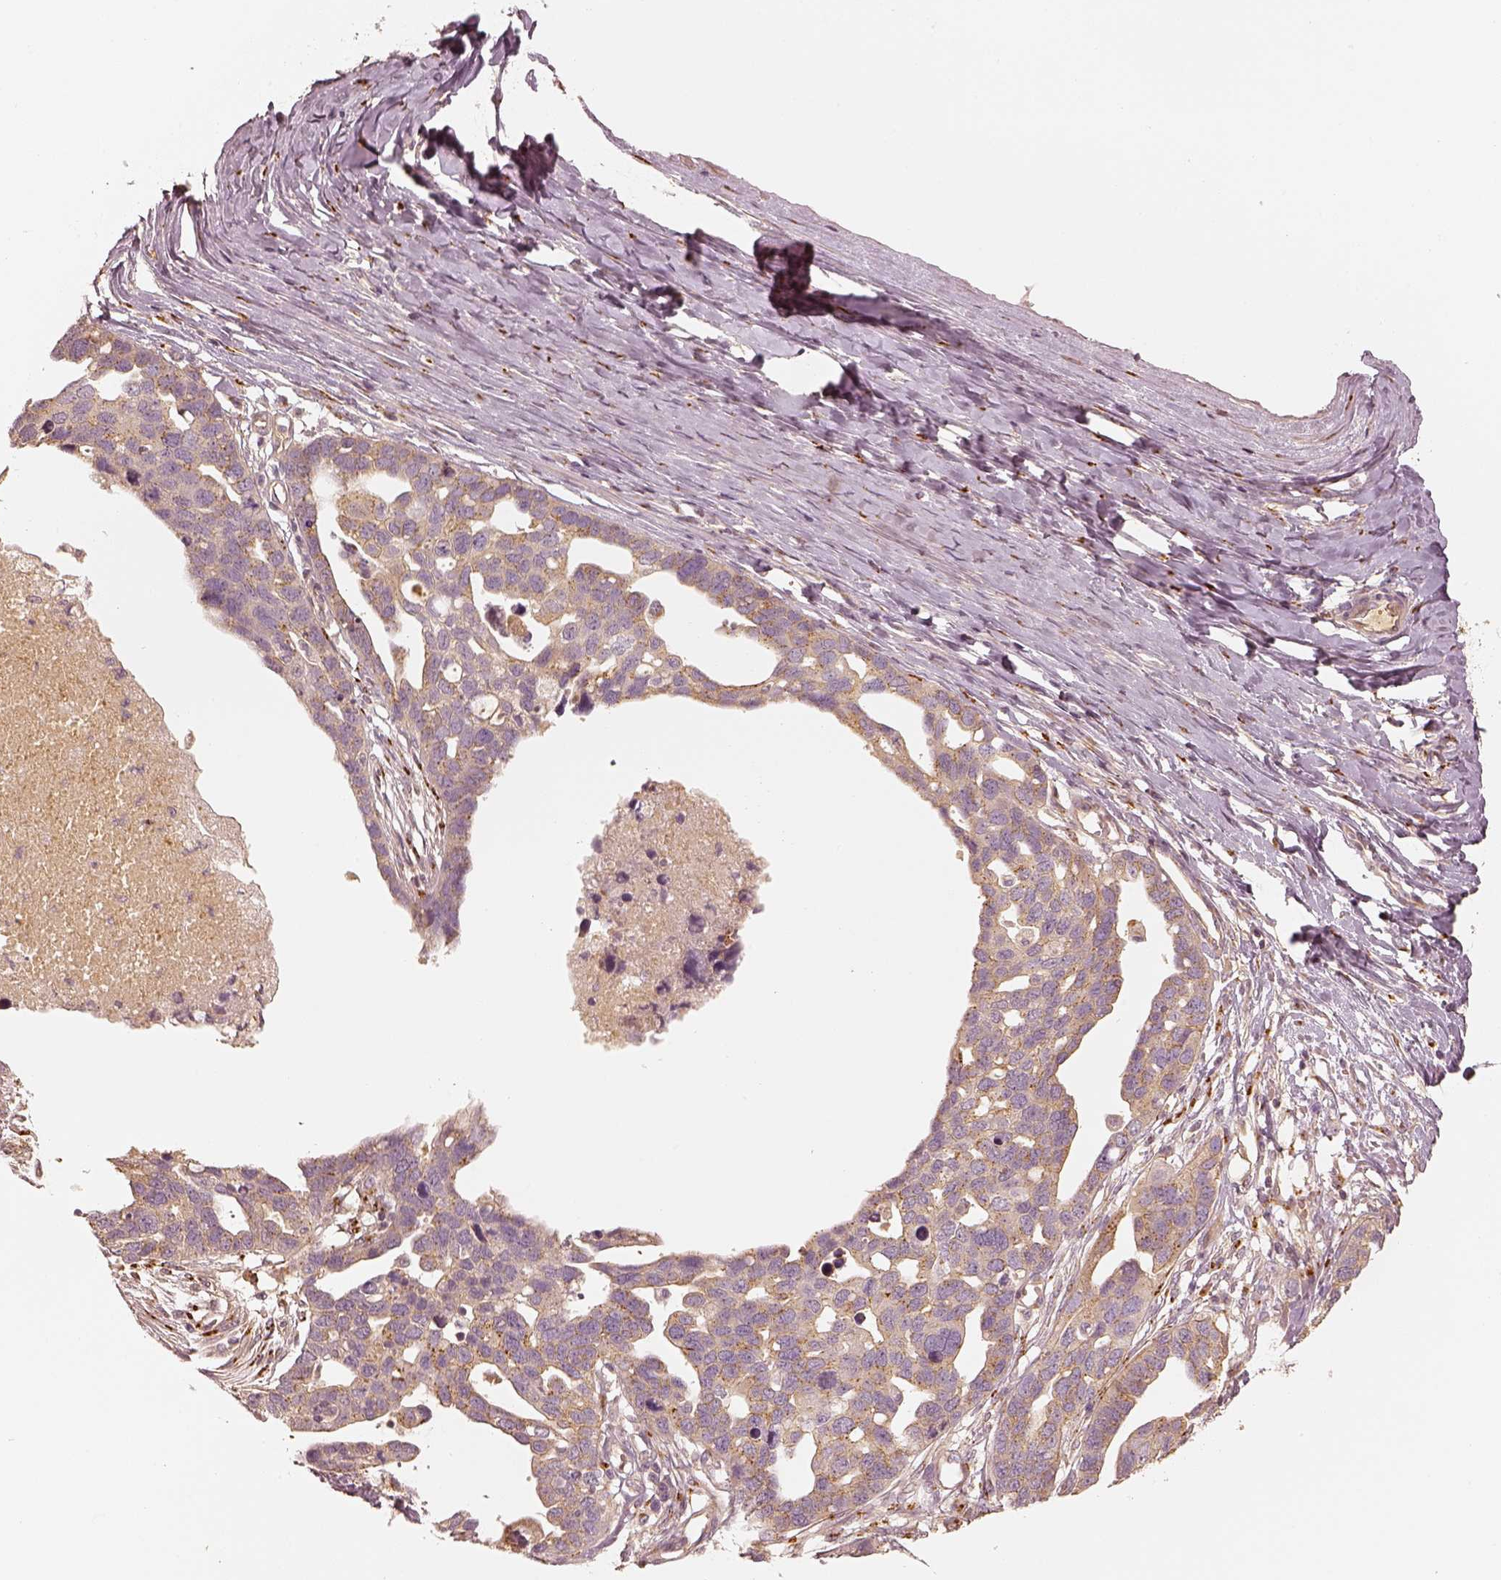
{"staining": {"intensity": "moderate", "quantity": "<25%", "location": "cytoplasmic/membranous"}, "tissue": "ovarian cancer", "cell_type": "Tumor cells", "image_type": "cancer", "snomed": [{"axis": "morphology", "description": "Cystadenocarcinoma, serous, NOS"}, {"axis": "topography", "description": "Ovary"}], "caption": "High-power microscopy captured an IHC image of serous cystadenocarcinoma (ovarian), revealing moderate cytoplasmic/membranous expression in about <25% of tumor cells.", "gene": "GORASP2", "patient": {"sex": "female", "age": 54}}